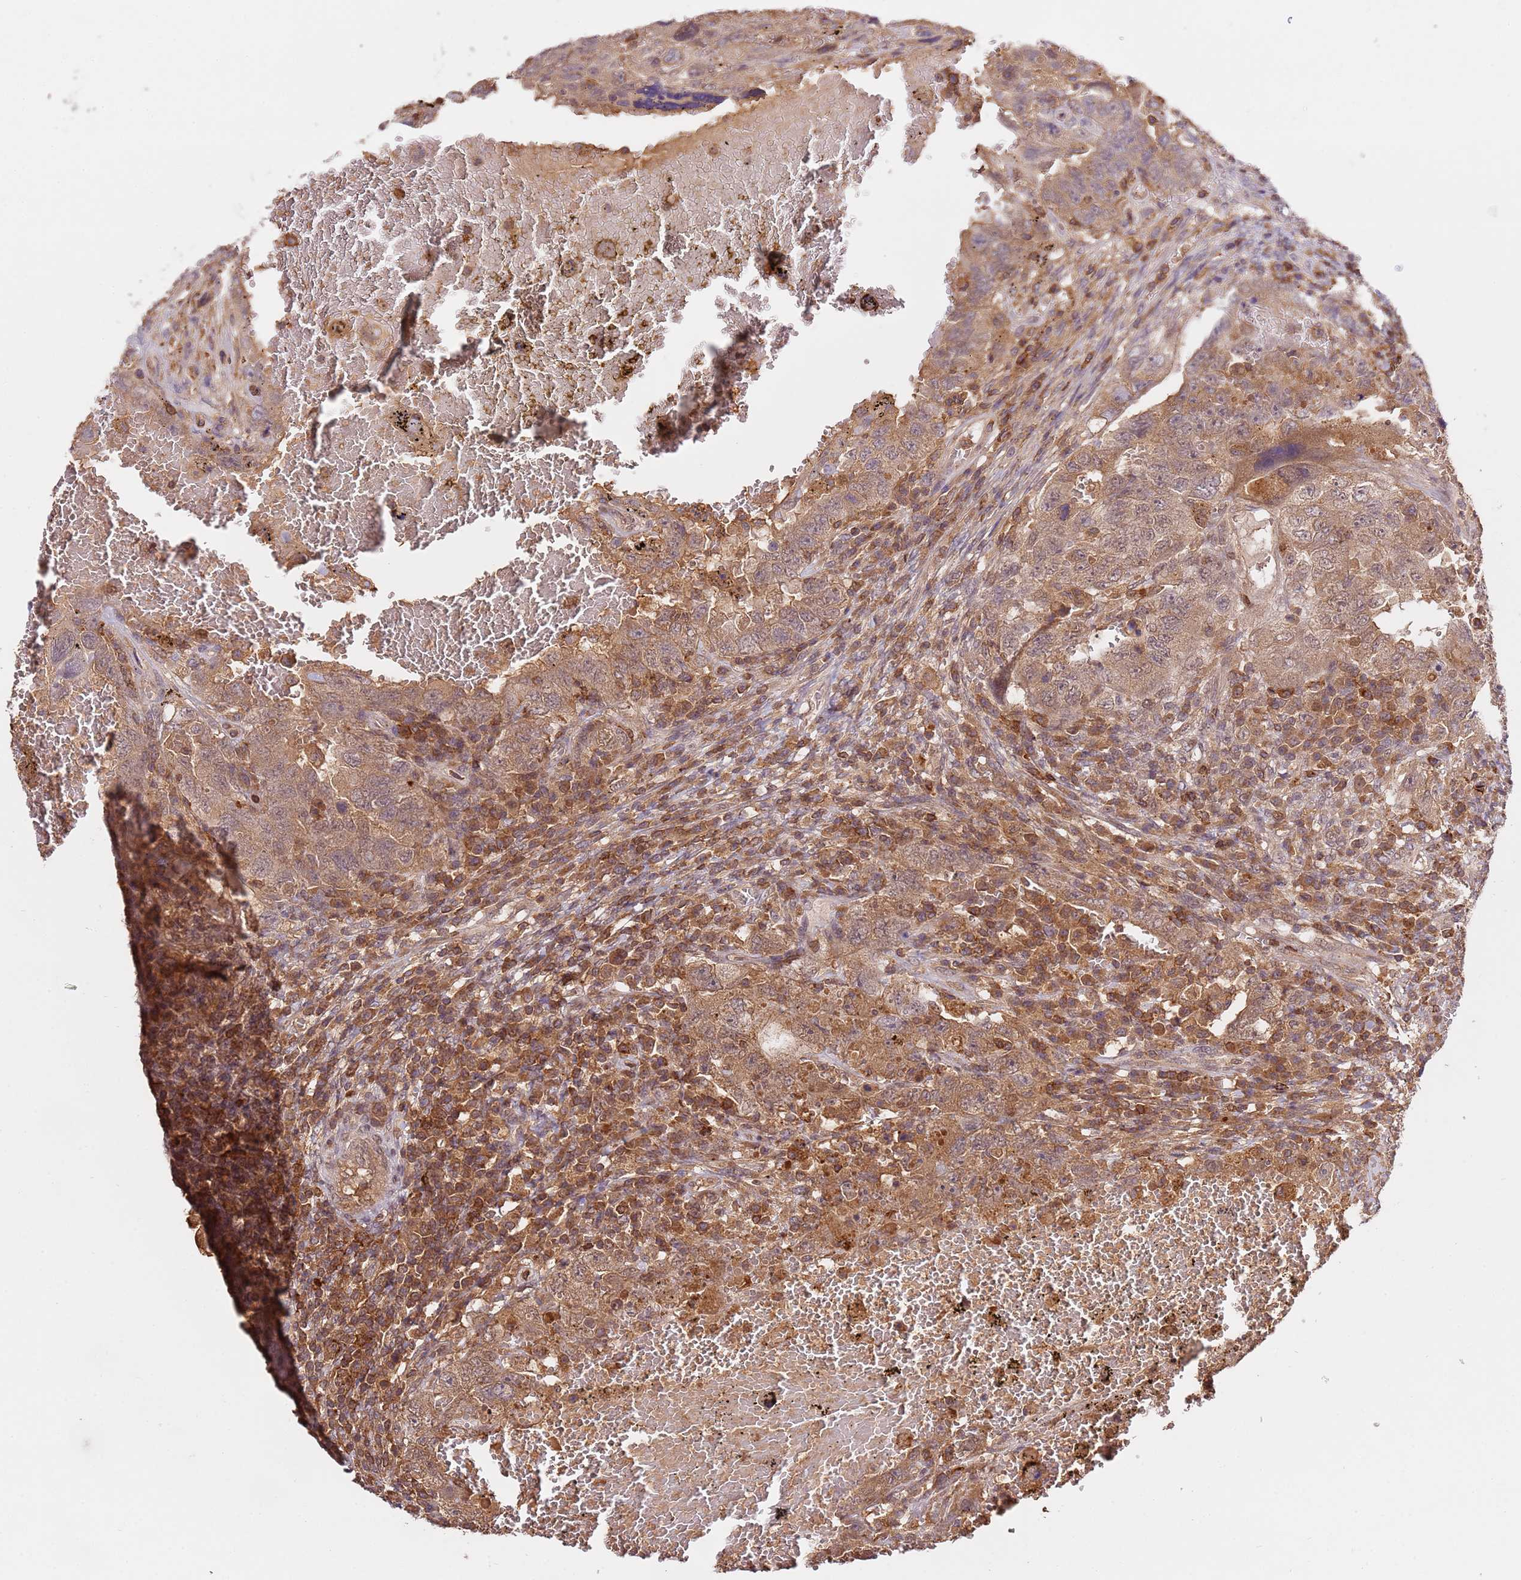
{"staining": {"intensity": "moderate", "quantity": ">75%", "location": "cytoplasmic/membranous,nuclear"}, "tissue": "testis cancer", "cell_type": "Tumor cells", "image_type": "cancer", "snomed": [{"axis": "morphology", "description": "Carcinoma, Embryonal, NOS"}, {"axis": "topography", "description": "Testis"}], "caption": "This photomicrograph displays immunohistochemistry (IHC) staining of embryonal carcinoma (testis), with medium moderate cytoplasmic/membranous and nuclear positivity in about >75% of tumor cells.", "gene": "ZNF624", "patient": {"sex": "male", "age": 26}}